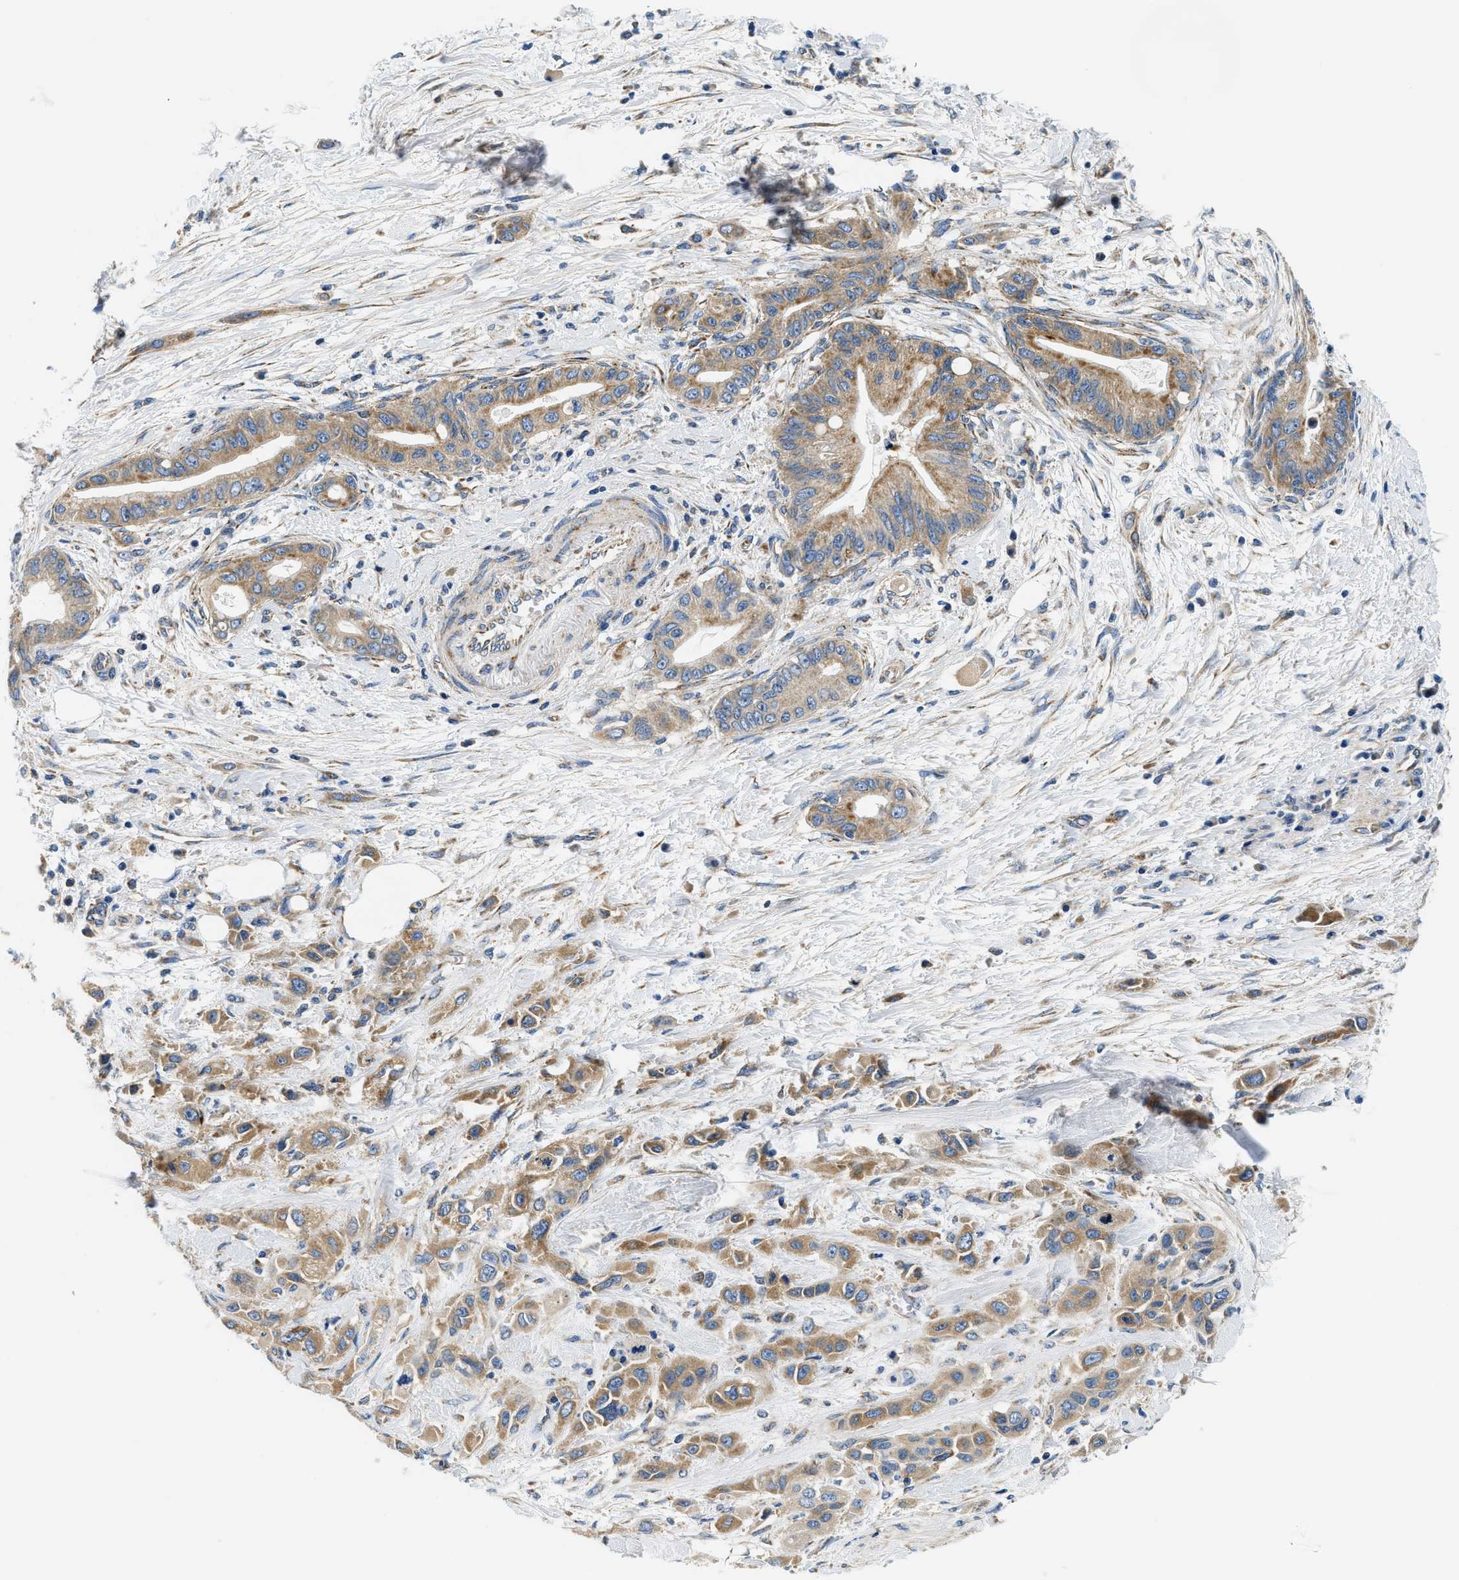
{"staining": {"intensity": "moderate", "quantity": ">75%", "location": "cytoplasmic/membranous"}, "tissue": "pancreatic cancer", "cell_type": "Tumor cells", "image_type": "cancer", "snomed": [{"axis": "morphology", "description": "Adenocarcinoma, NOS"}, {"axis": "topography", "description": "Pancreas"}], "caption": "Immunohistochemical staining of human pancreatic cancer (adenocarcinoma) reveals moderate cytoplasmic/membranous protein positivity in approximately >75% of tumor cells. The staining is performed using DAB (3,3'-diaminobenzidine) brown chromogen to label protein expression. The nuclei are counter-stained blue using hematoxylin.", "gene": "SAMD4B", "patient": {"sex": "female", "age": 73}}